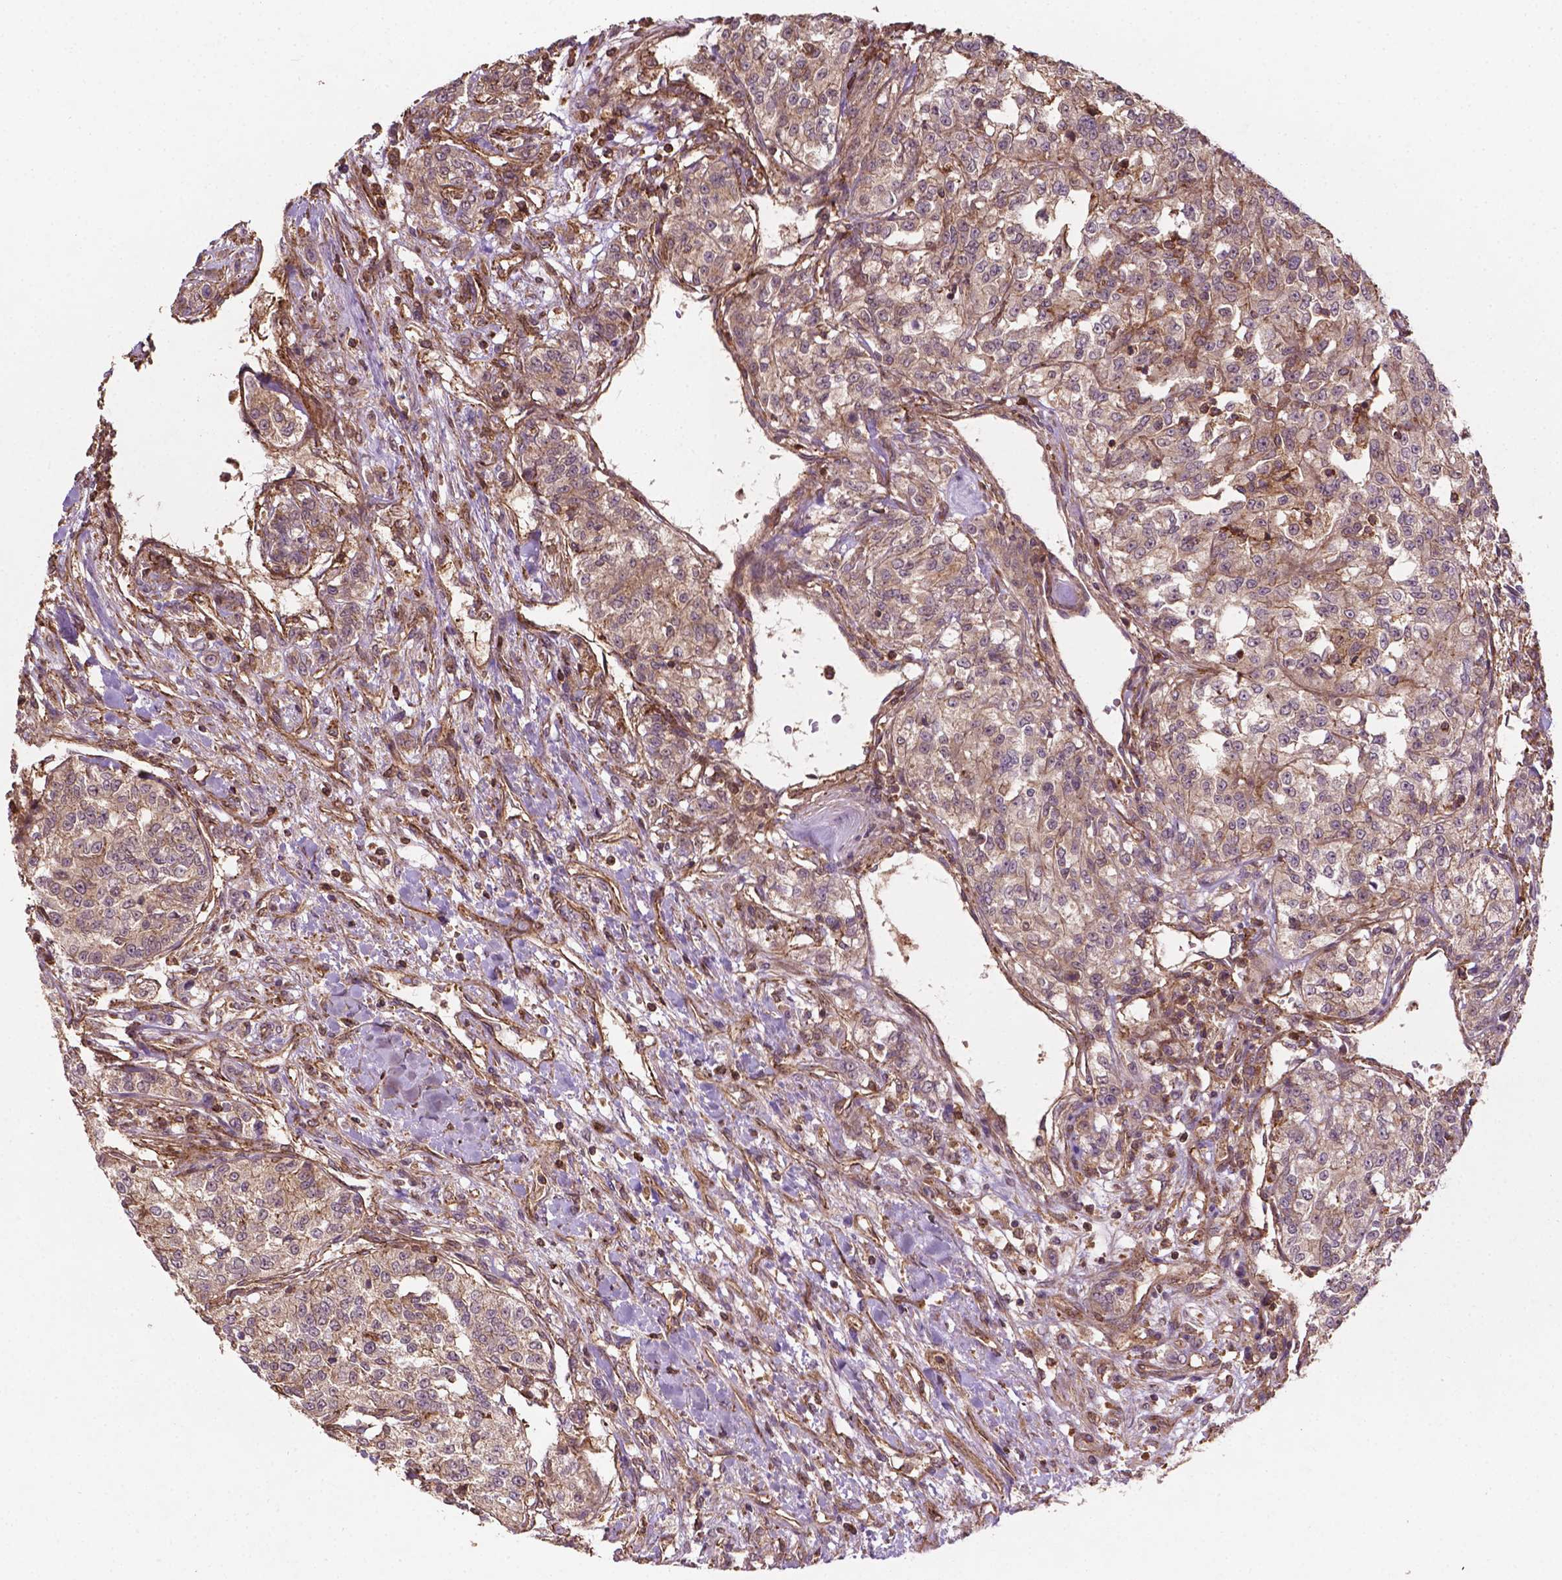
{"staining": {"intensity": "weak", "quantity": ">75%", "location": "cytoplasmic/membranous"}, "tissue": "renal cancer", "cell_type": "Tumor cells", "image_type": "cancer", "snomed": [{"axis": "morphology", "description": "Adenocarcinoma, NOS"}, {"axis": "topography", "description": "Kidney"}], "caption": "Tumor cells show weak cytoplasmic/membranous expression in about >75% of cells in renal cancer (adenocarcinoma).", "gene": "ZMYND19", "patient": {"sex": "female", "age": 63}}